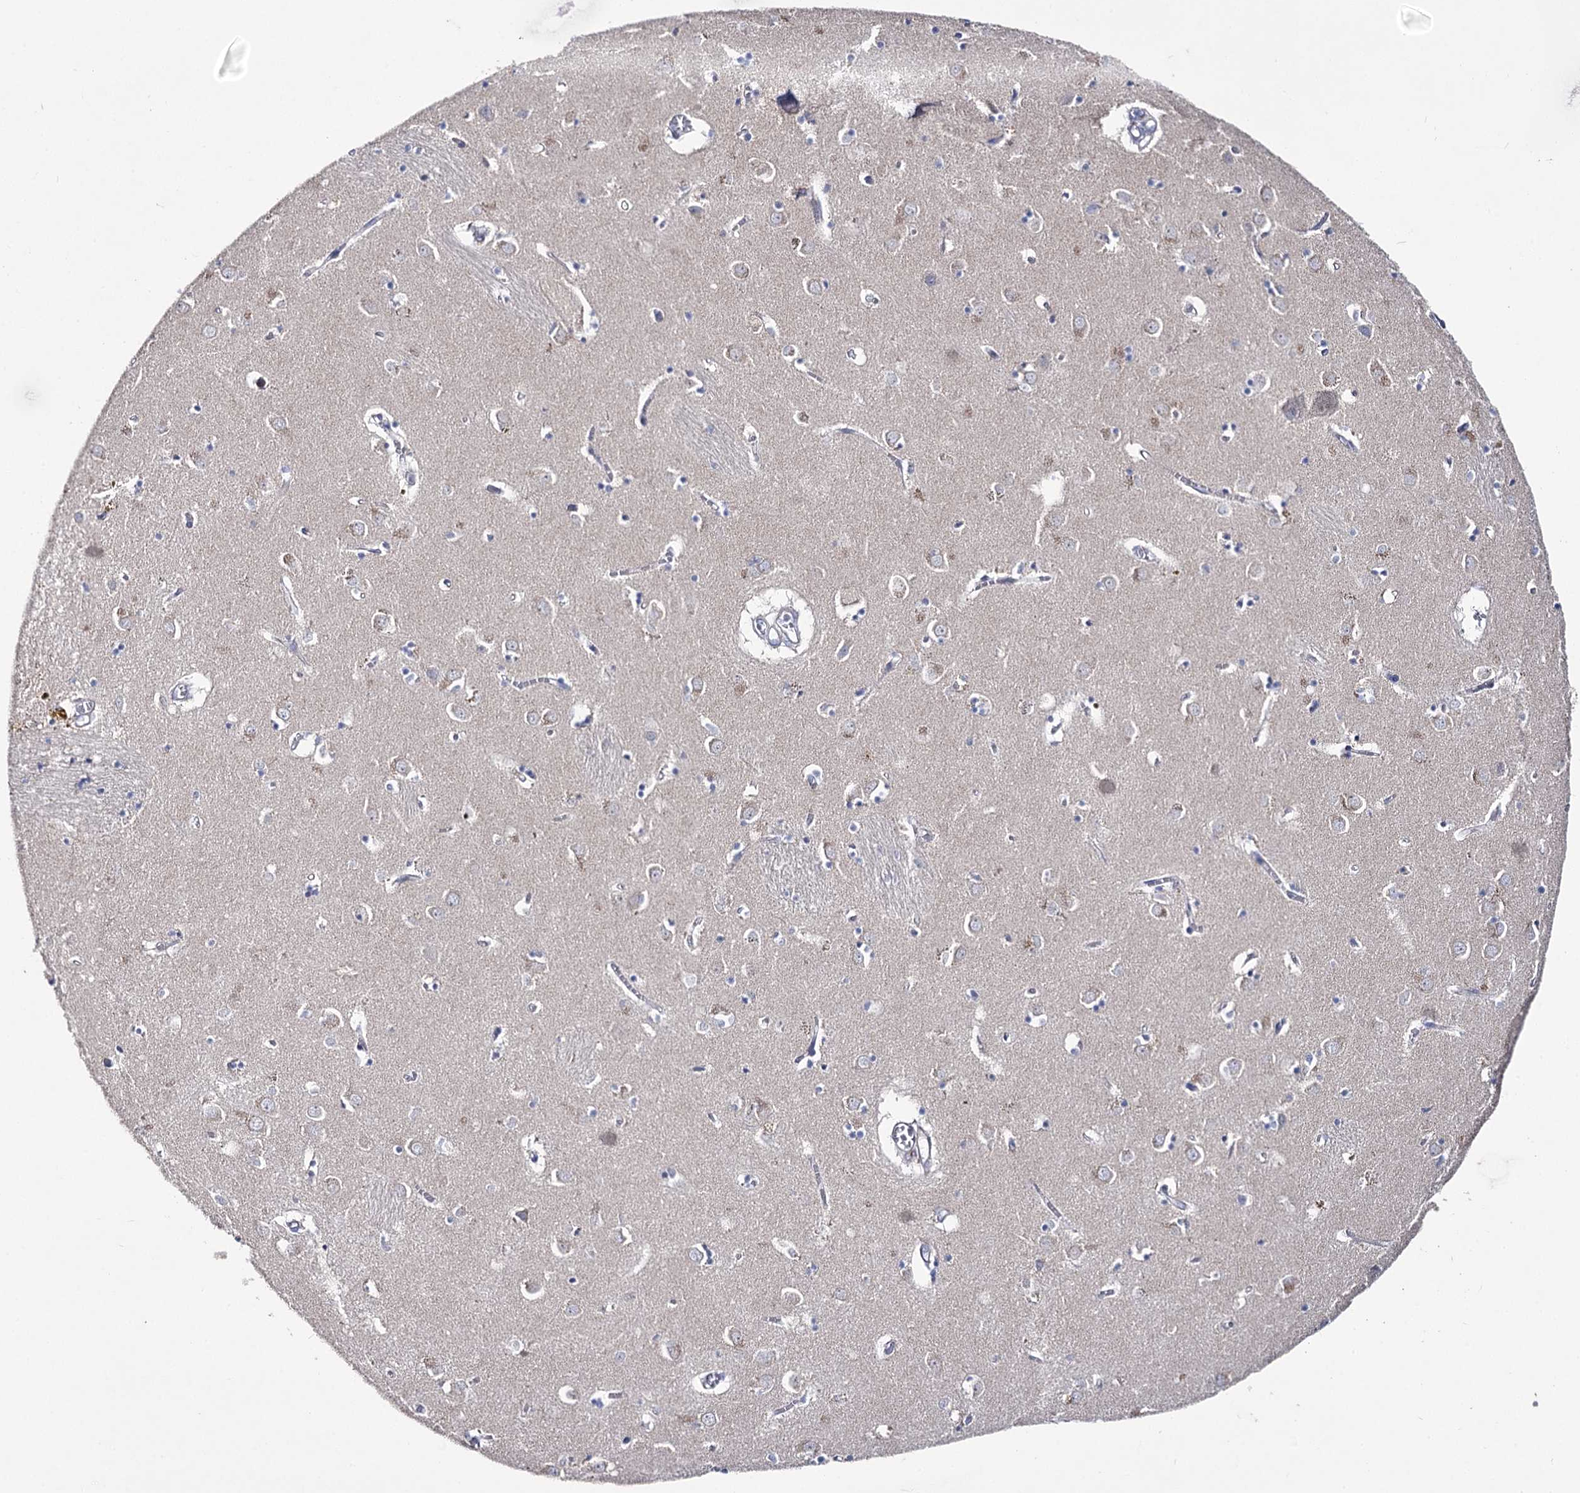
{"staining": {"intensity": "negative", "quantity": "none", "location": "none"}, "tissue": "caudate", "cell_type": "Glial cells", "image_type": "normal", "snomed": [{"axis": "morphology", "description": "Normal tissue, NOS"}, {"axis": "topography", "description": "Lateral ventricle wall"}], "caption": "Human caudate stained for a protein using immunohistochemistry (IHC) demonstrates no expression in glial cells.", "gene": "NRAP", "patient": {"sex": "male", "age": 70}}